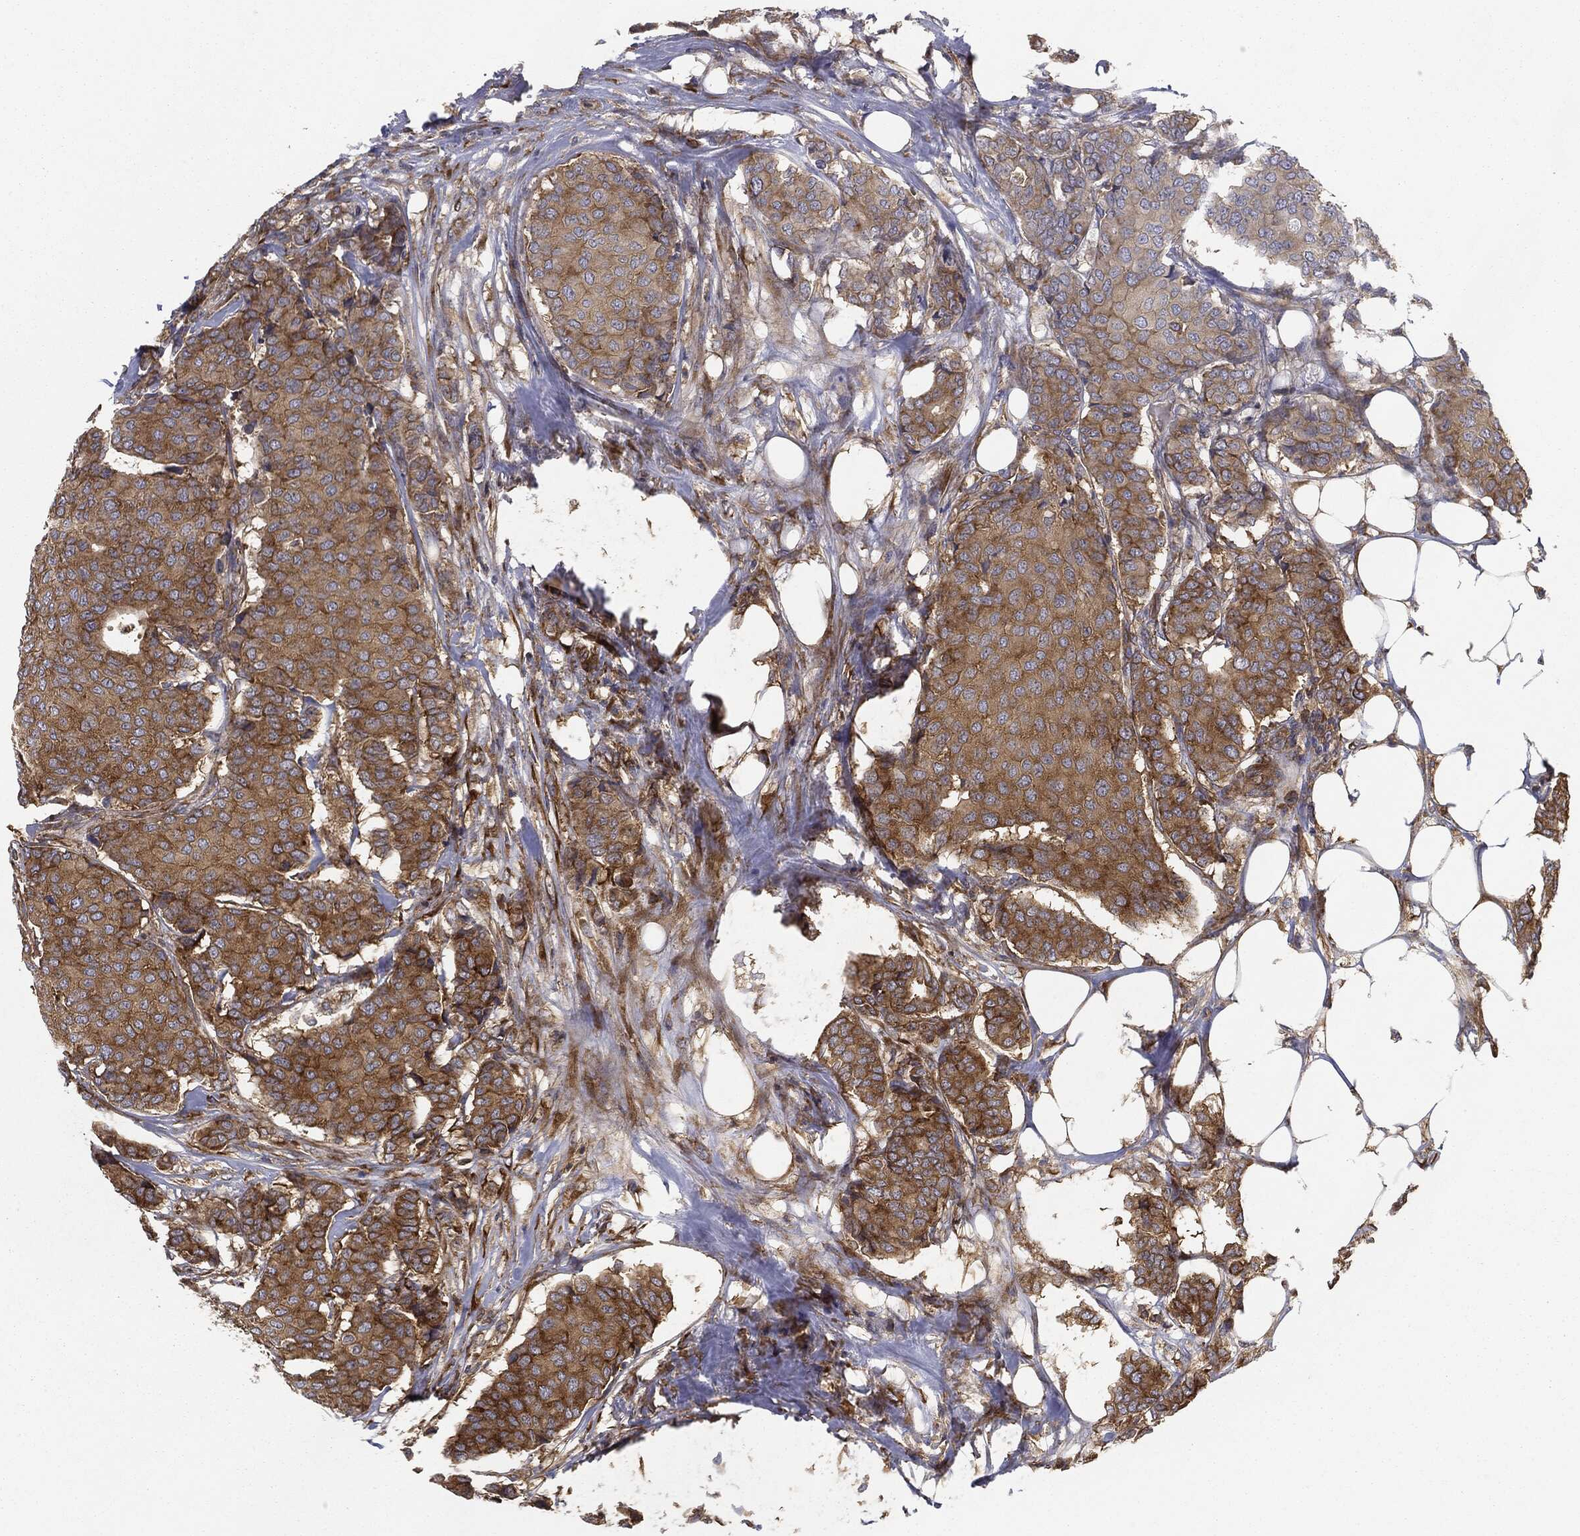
{"staining": {"intensity": "strong", "quantity": ">75%", "location": "cytoplasmic/membranous"}, "tissue": "breast cancer", "cell_type": "Tumor cells", "image_type": "cancer", "snomed": [{"axis": "morphology", "description": "Duct carcinoma"}, {"axis": "topography", "description": "Breast"}], "caption": "Immunohistochemistry (IHC) photomicrograph of neoplastic tissue: infiltrating ductal carcinoma (breast) stained using IHC demonstrates high levels of strong protein expression localized specifically in the cytoplasmic/membranous of tumor cells, appearing as a cytoplasmic/membranous brown color.", "gene": "EIF2AK2", "patient": {"sex": "female", "age": 75}}